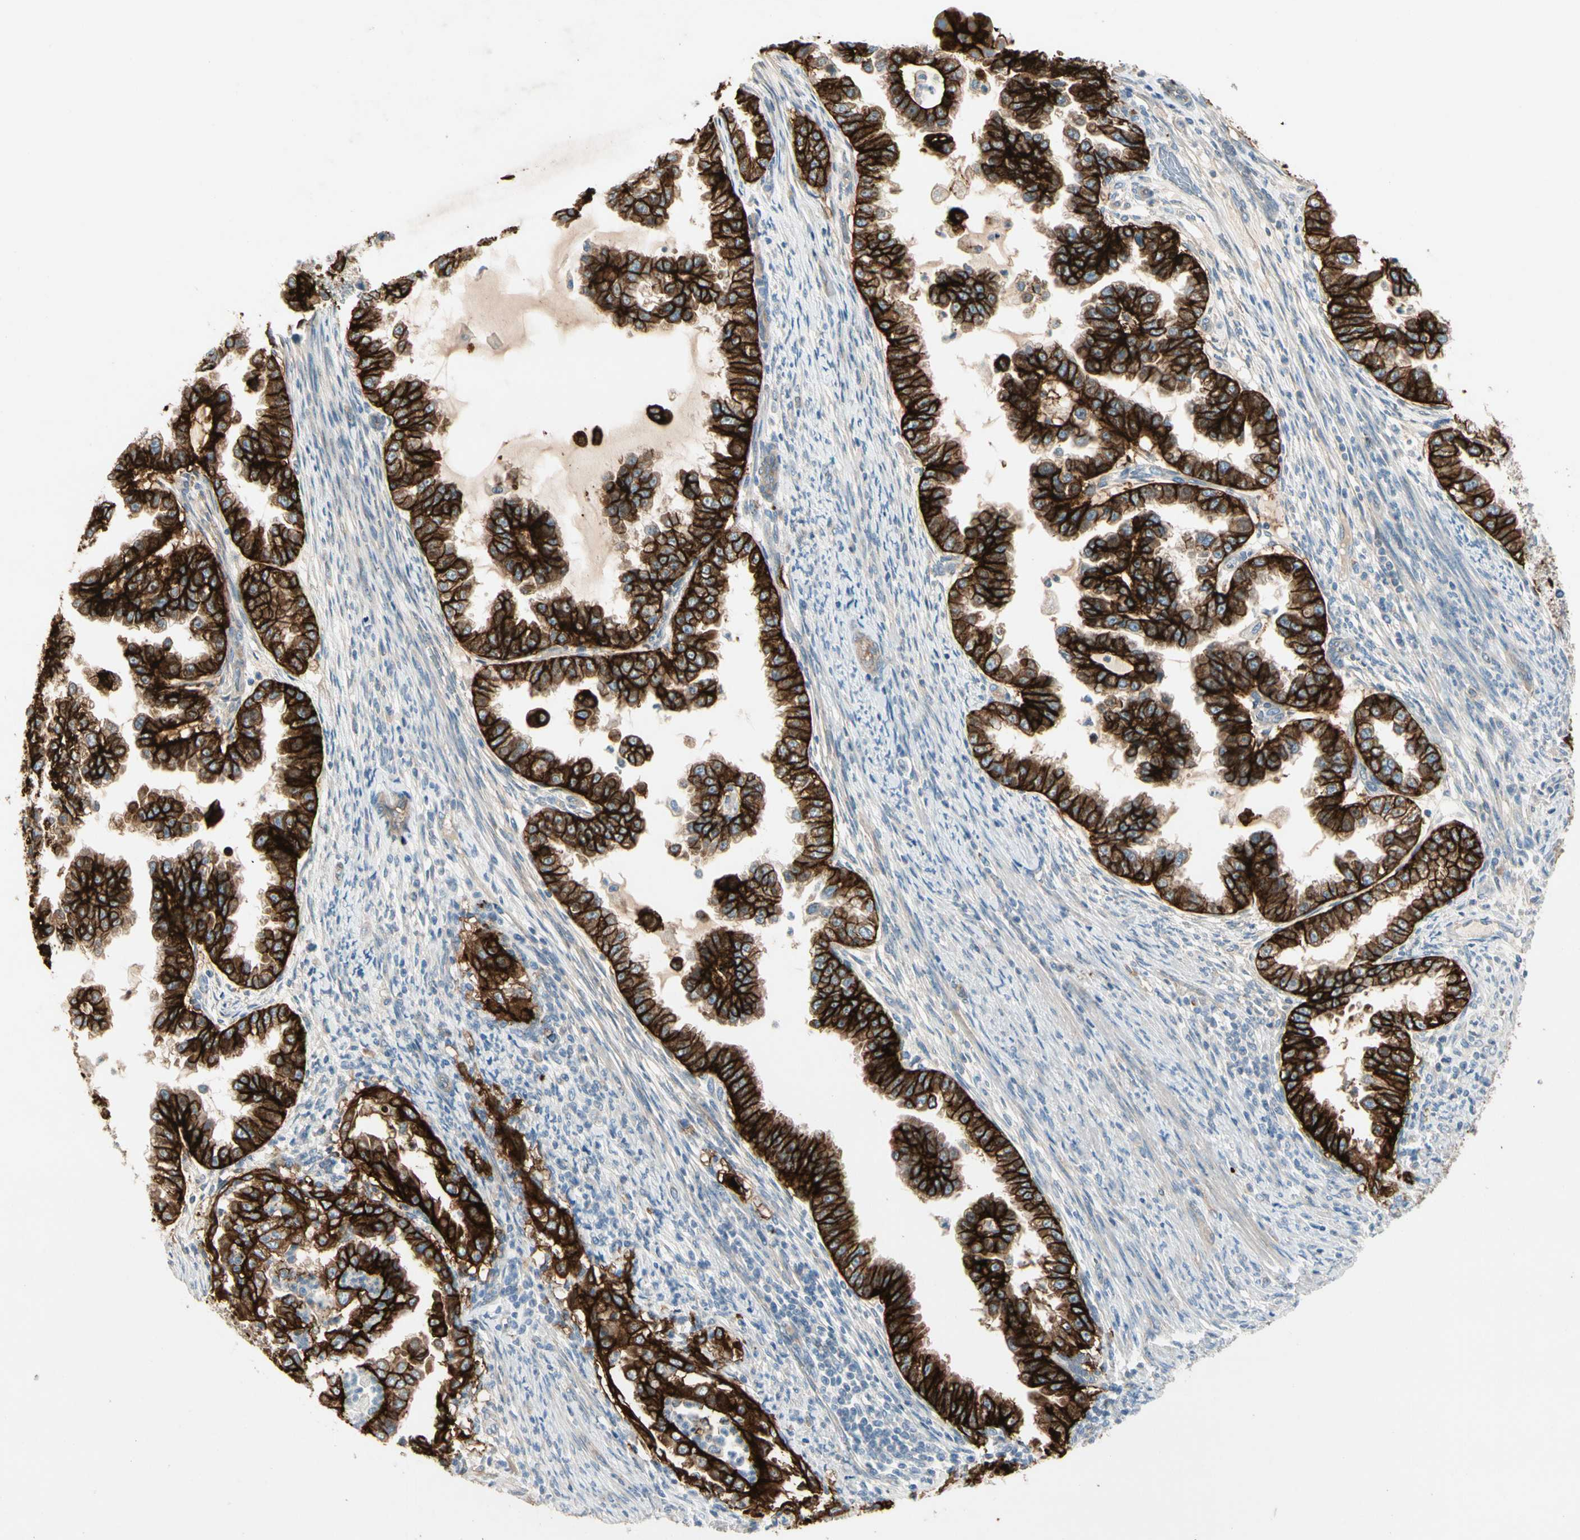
{"staining": {"intensity": "strong", "quantity": ">75%", "location": "cytoplasmic/membranous"}, "tissue": "endometrial cancer", "cell_type": "Tumor cells", "image_type": "cancer", "snomed": [{"axis": "morphology", "description": "Adenocarcinoma, NOS"}, {"axis": "topography", "description": "Endometrium"}], "caption": "DAB immunohistochemical staining of adenocarcinoma (endometrial) reveals strong cytoplasmic/membranous protein positivity in approximately >75% of tumor cells.", "gene": "ITGA3", "patient": {"sex": "female", "age": 85}}